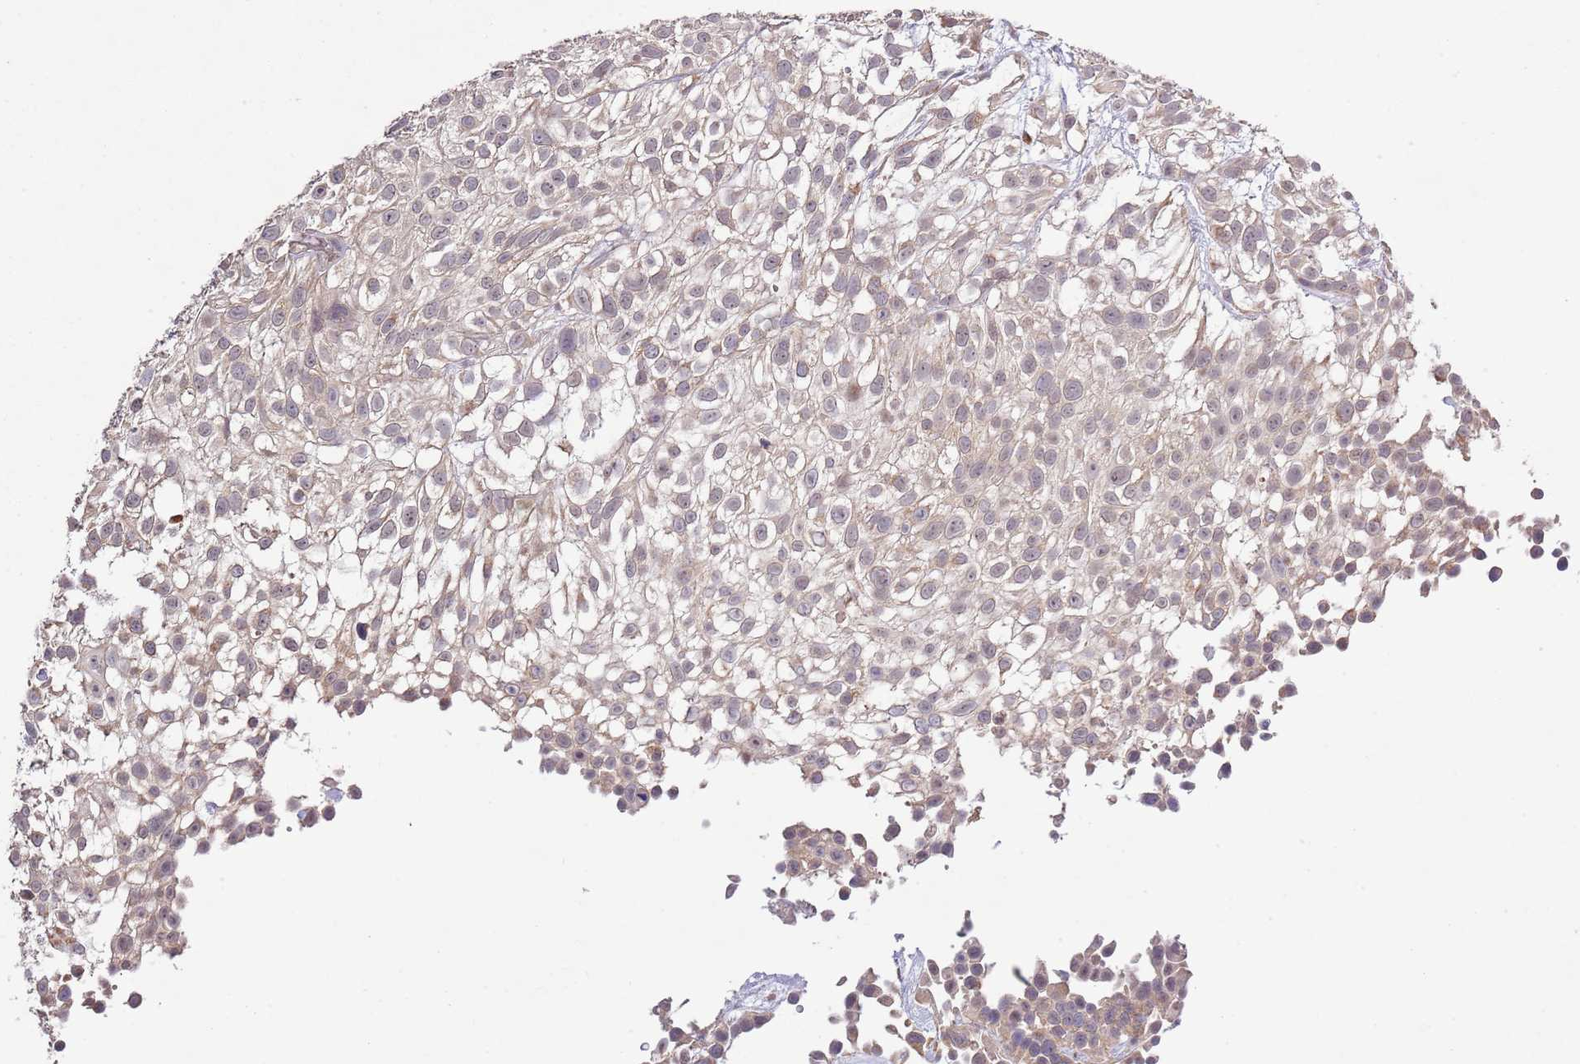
{"staining": {"intensity": "weak", "quantity": "25%-75%", "location": "cytoplasmic/membranous"}, "tissue": "urothelial cancer", "cell_type": "Tumor cells", "image_type": "cancer", "snomed": [{"axis": "morphology", "description": "Urothelial carcinoma, High grade"}, {"axis": "topography", "description": "Urinary bladder"}], "caption": "Immunohistochemistry (IHC) (DAB (3,3'-diaminobenzidine)) staining of urothelial cancer shows weak cytoplasmic/membranous protein positivity in approximately 25%-75% of tumor cells.", "gene": "IVD", "patient": {"sex": "male", "age": 56}}